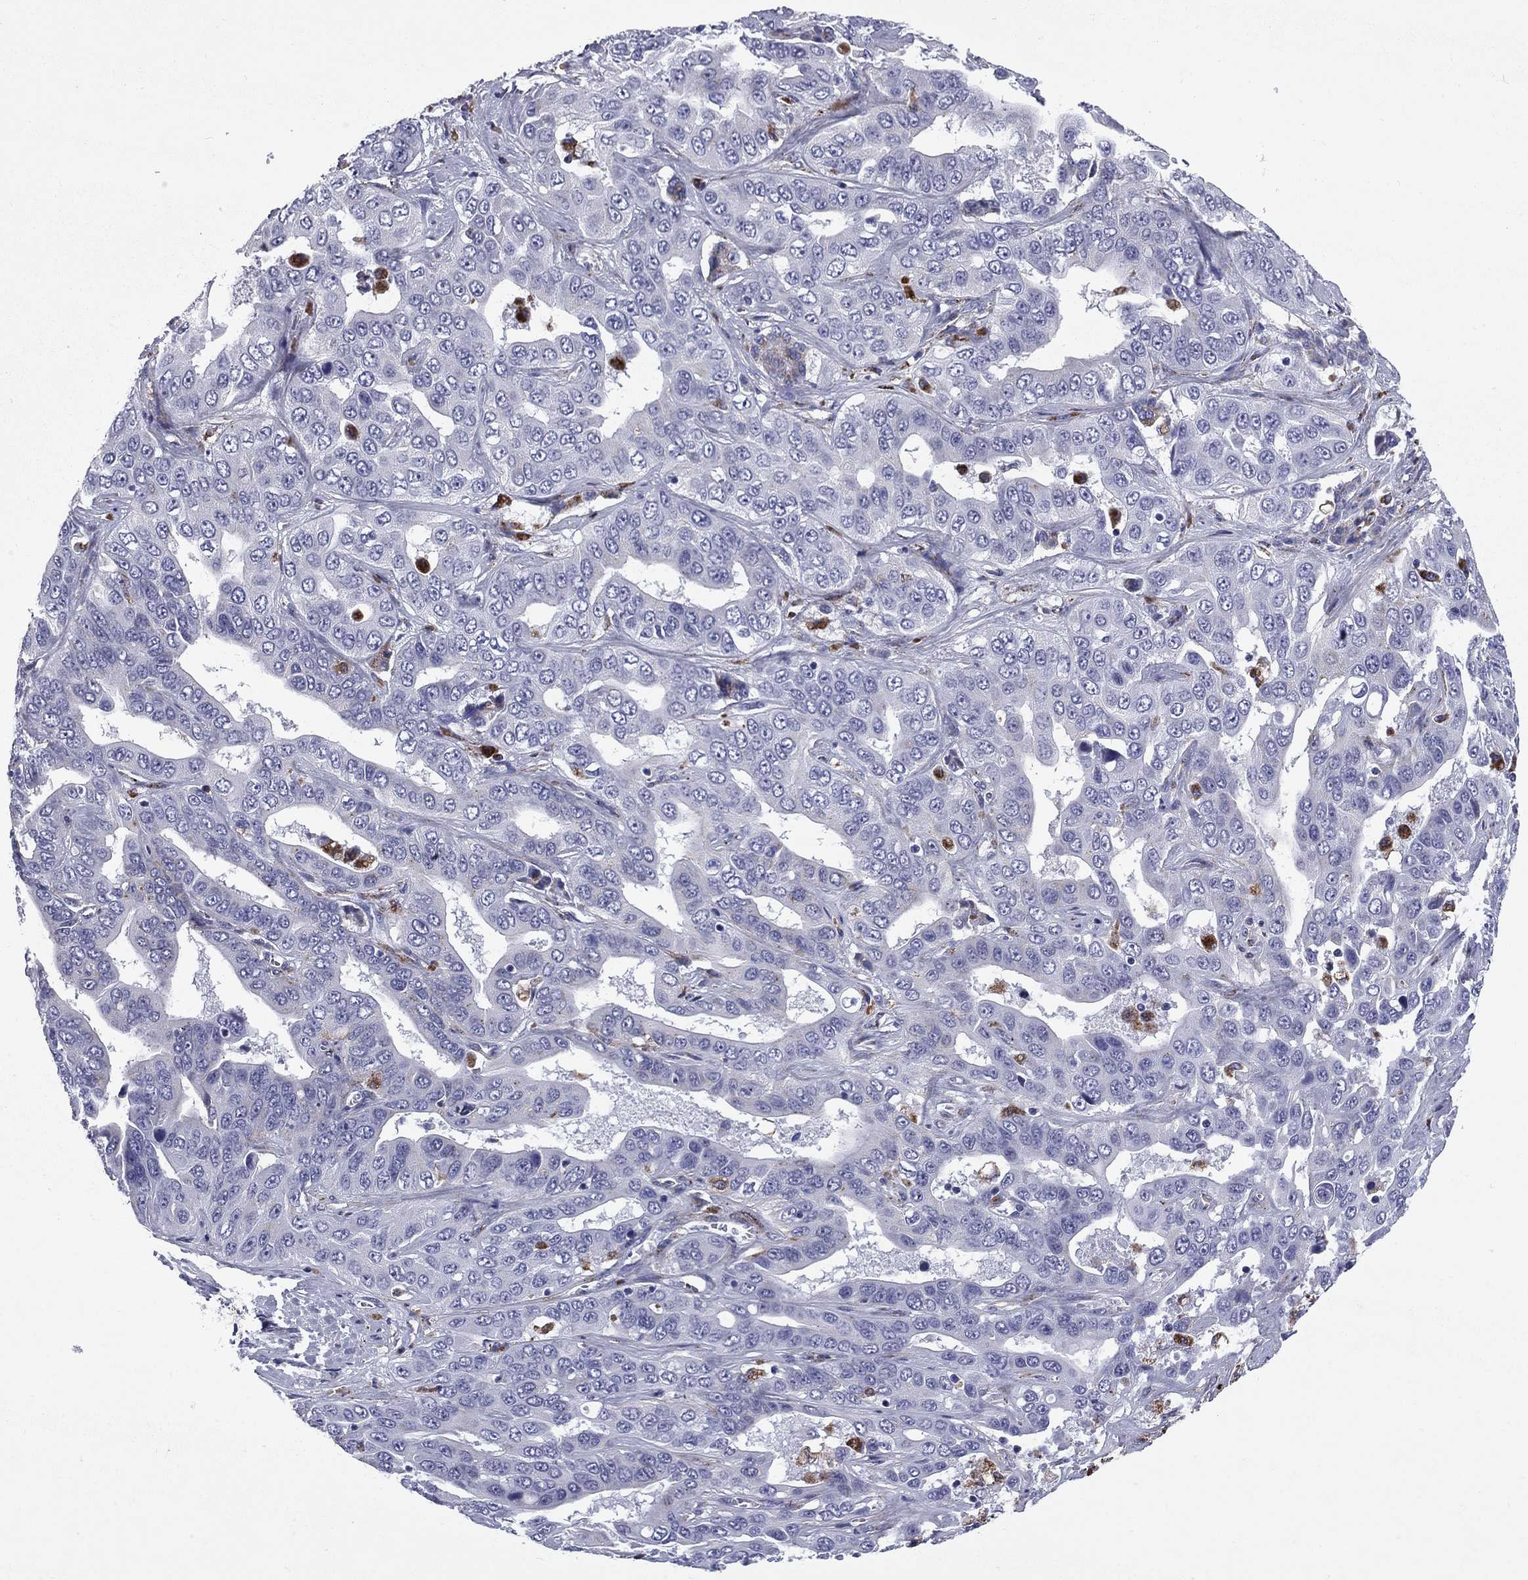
{"staining": {"intensity": "negative", "quantity": "none", "location": "none"}, "tissue": "liver cancer", "cell_type": "Tumor cells", "image_type": "cancer", "snomed": [{"axis": "morphology", "description": "Cholangiocarcinoma"}, {"axis": "topography", "description": "Liver"}], "caption": "Tumor cells show no significant protein staining in liver cancer (cholangiocarcinoma).", "gene": "MADCAM1", "patient": {"sex": "female", "age": 52}}